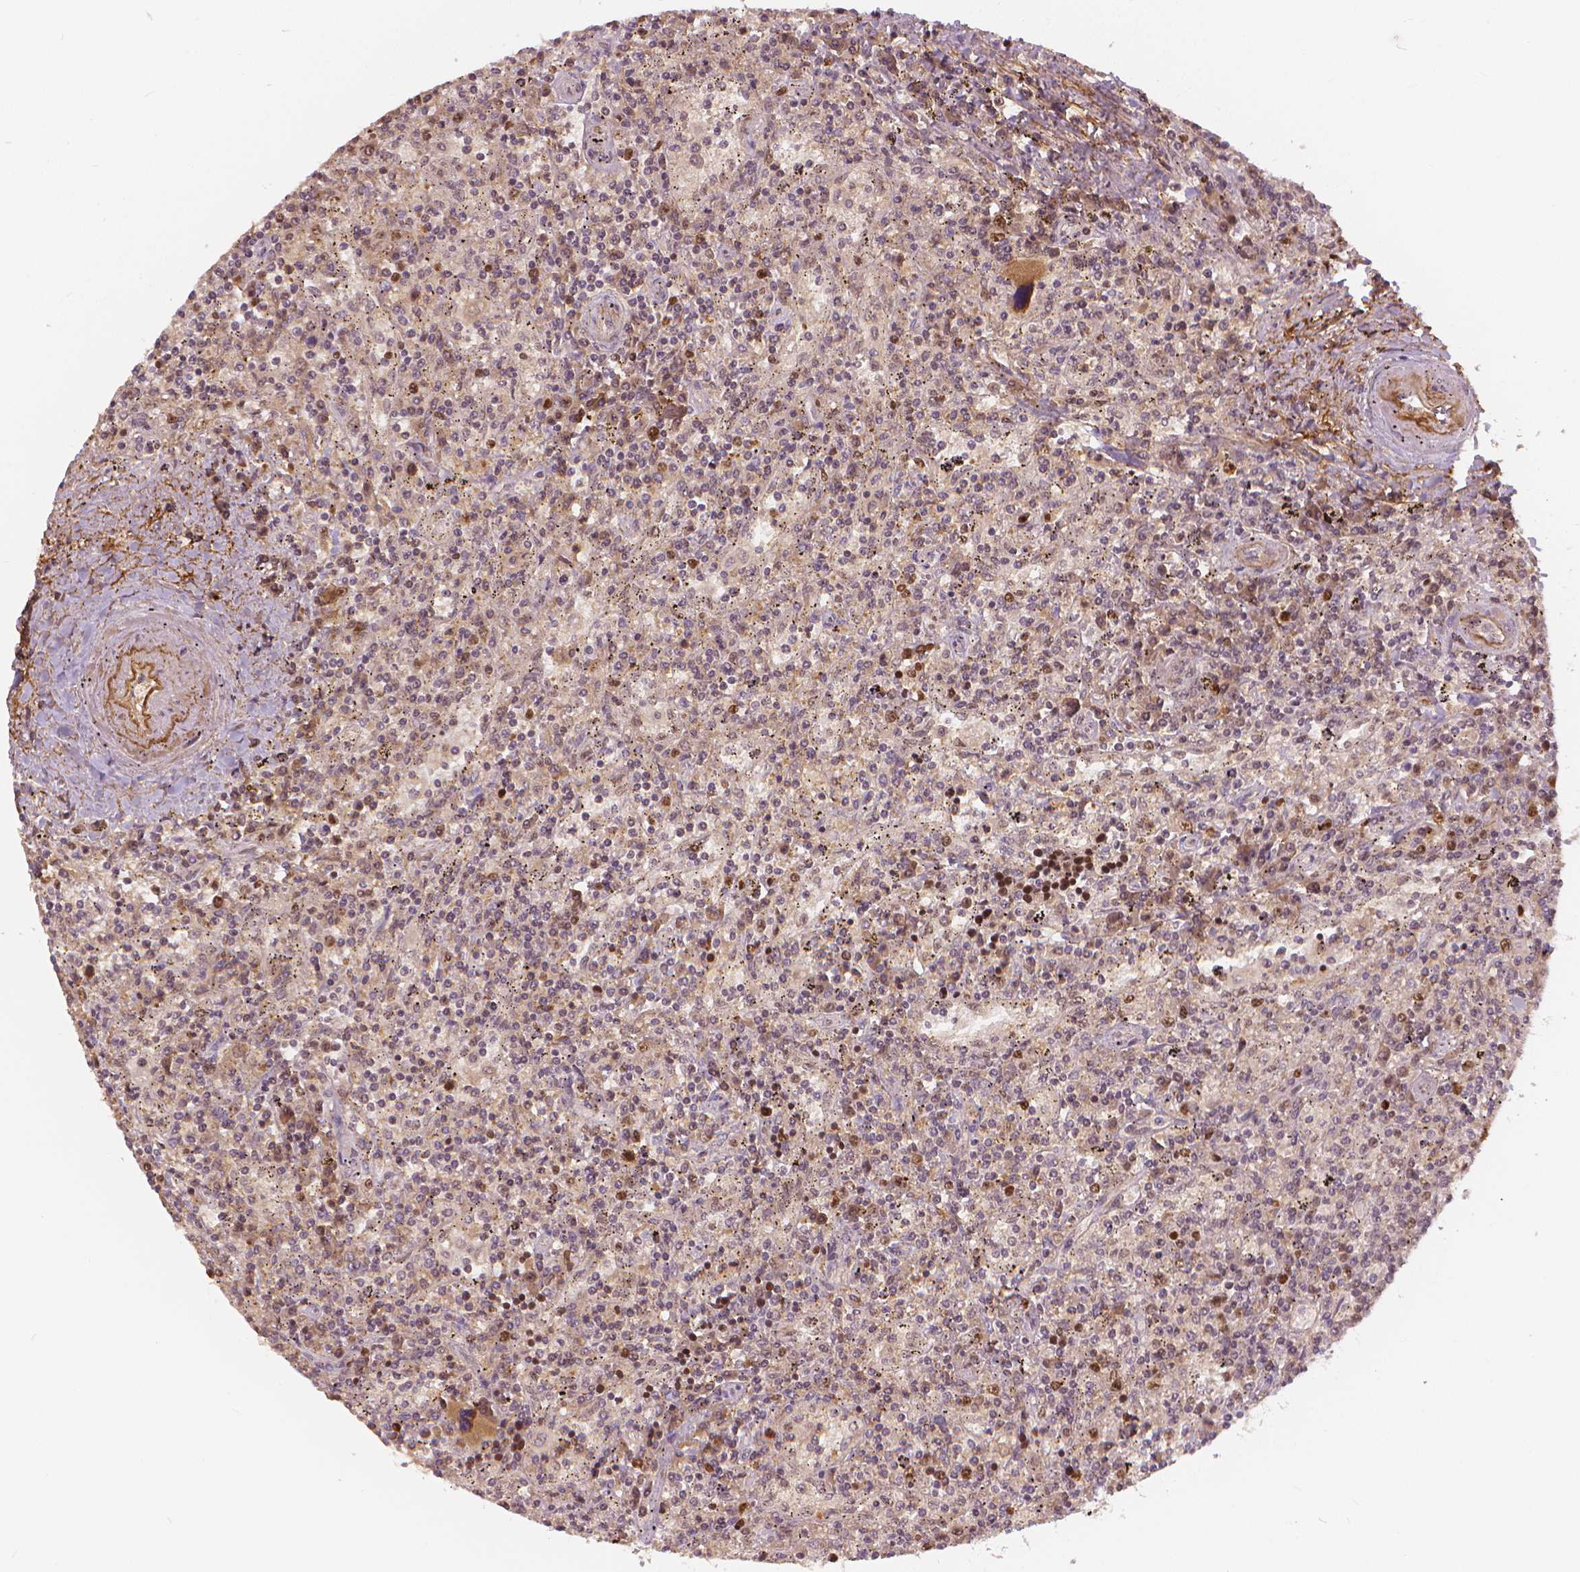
{"staining": {"intensity": "moderate", "quantity": "<25%", "location": "nuclear"}, "tissue": "lymphoma", "cell_type": "Tumor cells", "image_type": "cancer", "snomed": [{"axis": "morphology", "description": "Malignant lymphoma, non-Hodgkin's type, Low grade"}, {"axis": "topography", "description": "Spleen"}], "caption": "Immunohistochemical staining of human lymphoma displays moderate nuclear protein staining in about <25% of tumor cells. (brown staining indicates protein expression, while blue staining denotes nuclei).", "gene": "NSD2", "patient": {"sex": "male", "age": 62}}